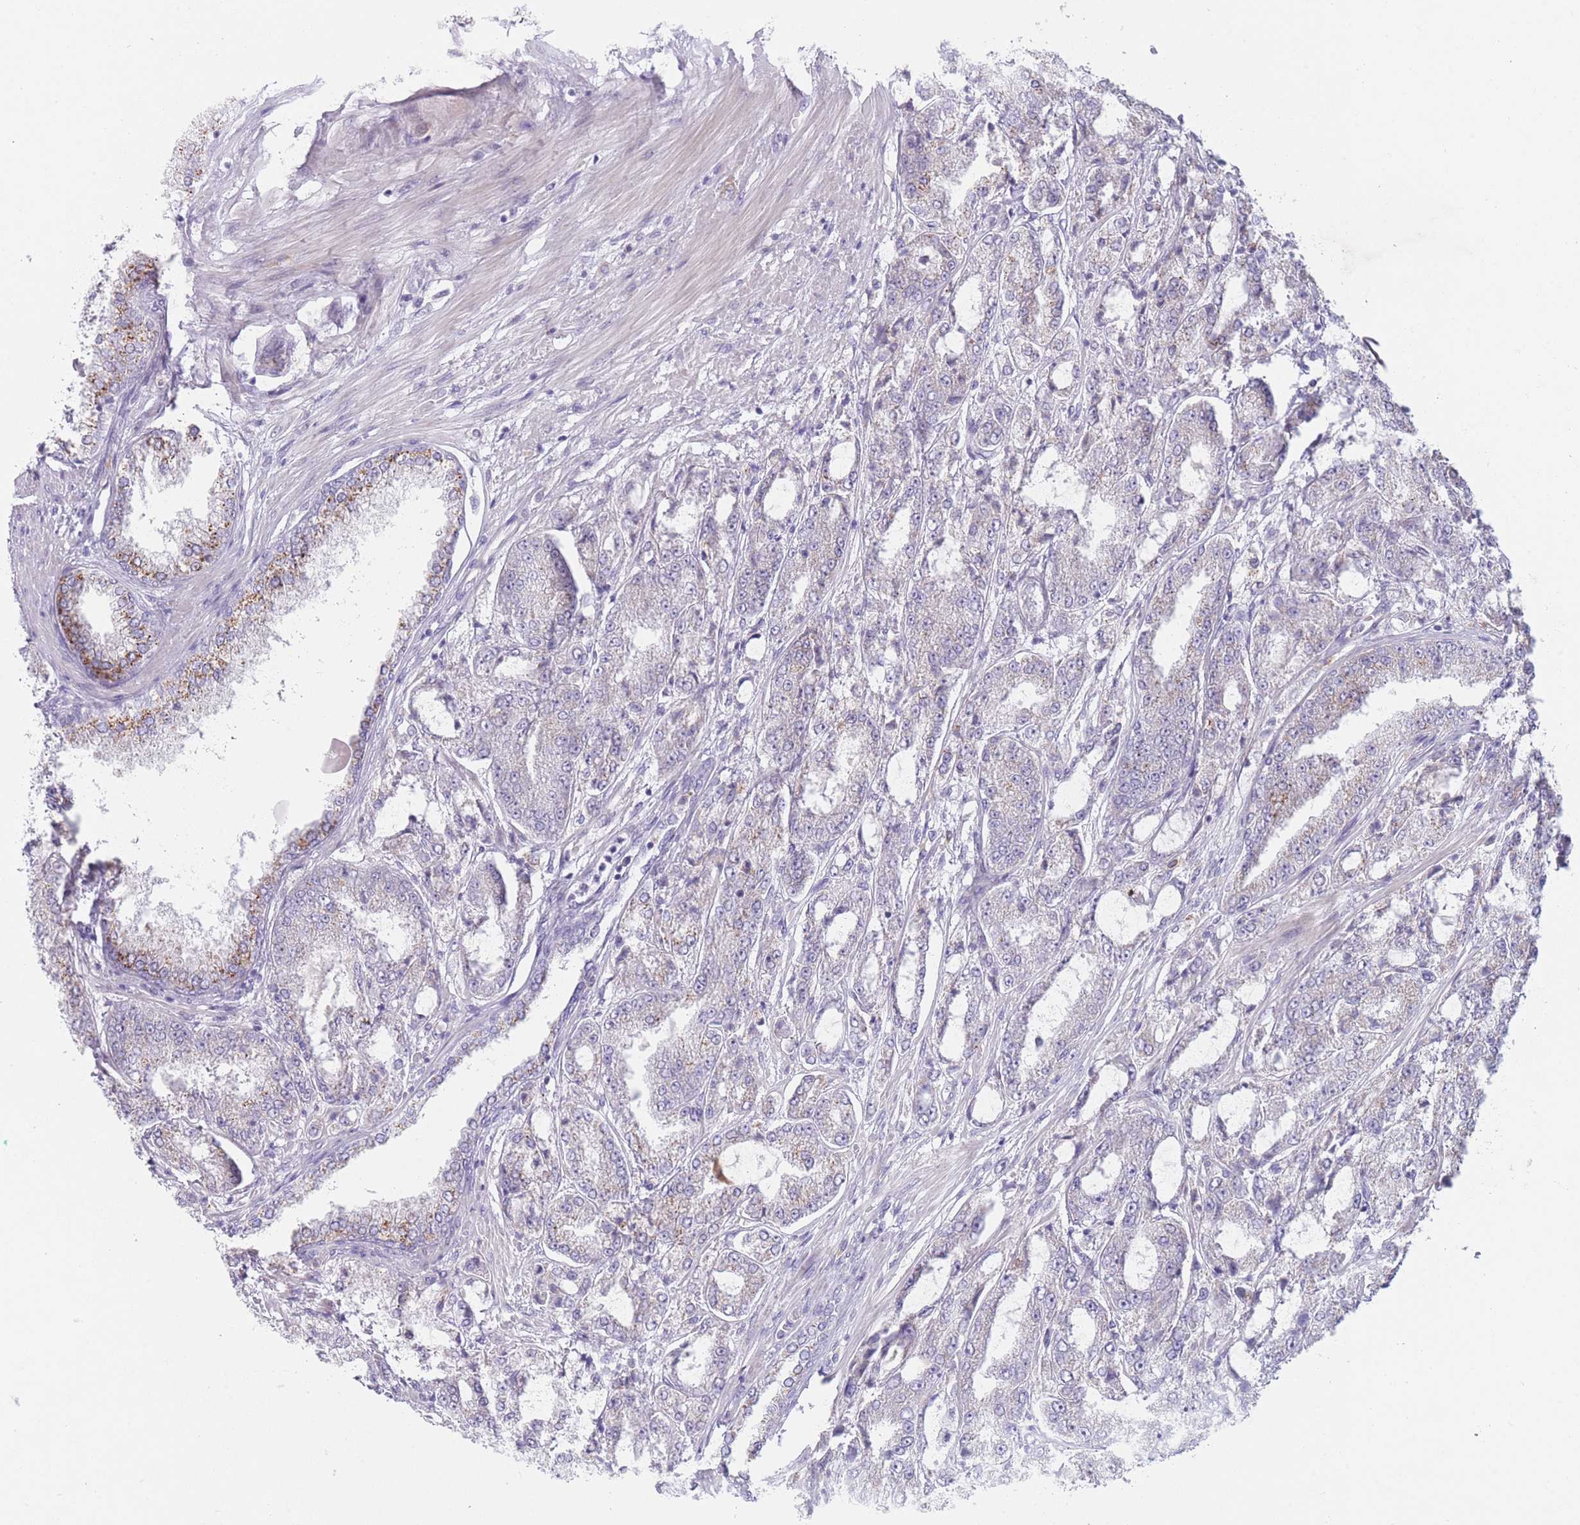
{"staining": {"intensity": "negative", "quantity": "none", "location": "none"}, "tissue": "prostate cancer", "cell_type": "Tumor cells", "image_type": "cancer", "snomed": [{"axis": "morphology", "description": "Adenocarcinoma, High grade"}, {"axis": "topography", "description": "Prostate"}], "caption": "This is a photomicrograph of IHC staining of prostate cancer, which shows no staining in tumor cells. (Brightfield microscopy of DAB IHC at high magnification).", "gene": "PAIP2B", "patient": {"sex": "male", "age": 71}}